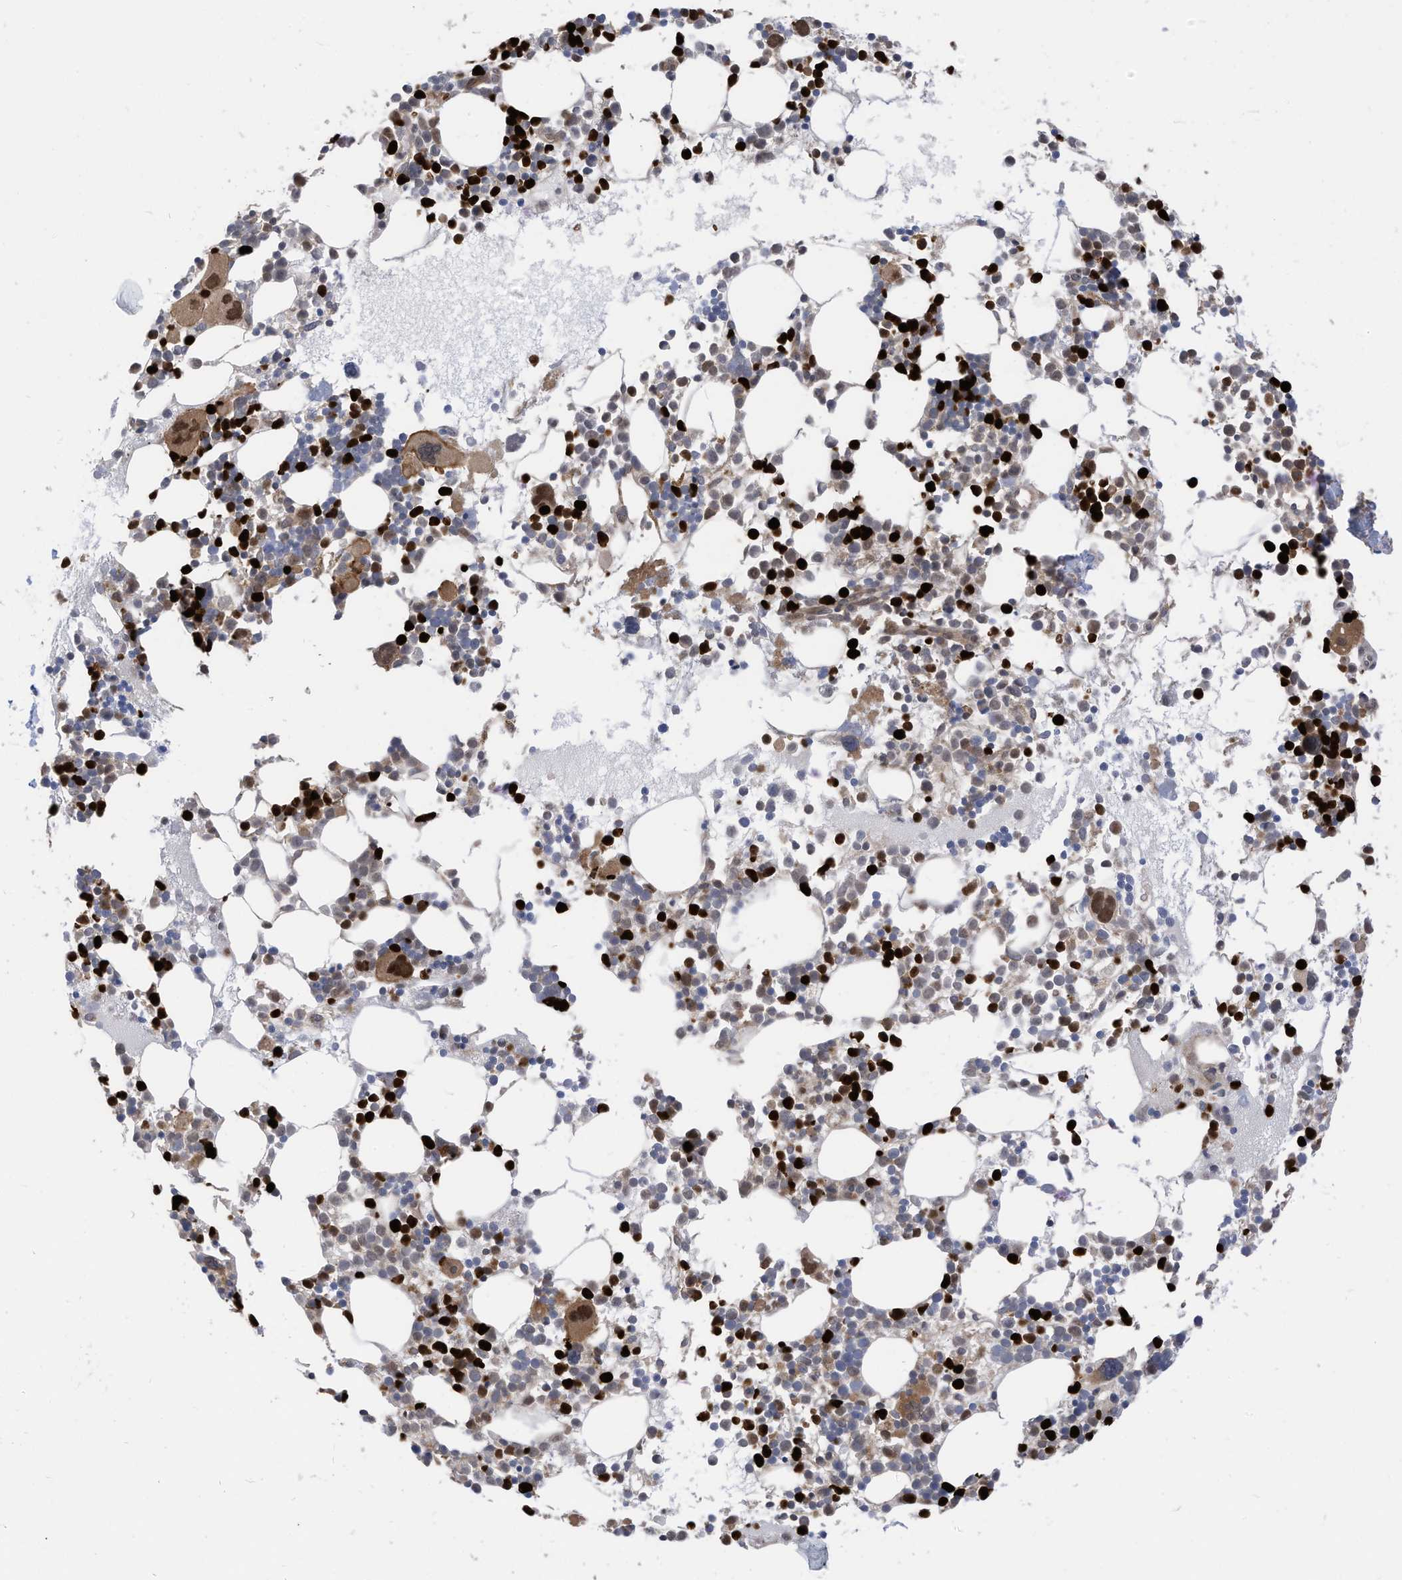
{"staining": {"intensity": "strong", "quantity": "25%-75%", "location": "cytoplasmic/membranous,nuclear"}, "tissue": "bone marrow", "cell_type": "Hematopoietic cells", "image_type": "normal", "snomed": [{"axis": "morphology", "description": "Normal tissue, NOS"}, {"axis": "topography", "description": "Bone marrow"}], "caption": "Immunohistochemistry (IHC) (DAB (3,3'-diaminobenzidine)) staining of benign human bone marrow shows strong cytoplasmic/membranous,nuclear protein expression in approximately 25%-75% of hematopoietic cells.", "gene": "CNKSR1", "patient": {"sex": "female", "age": 62}}